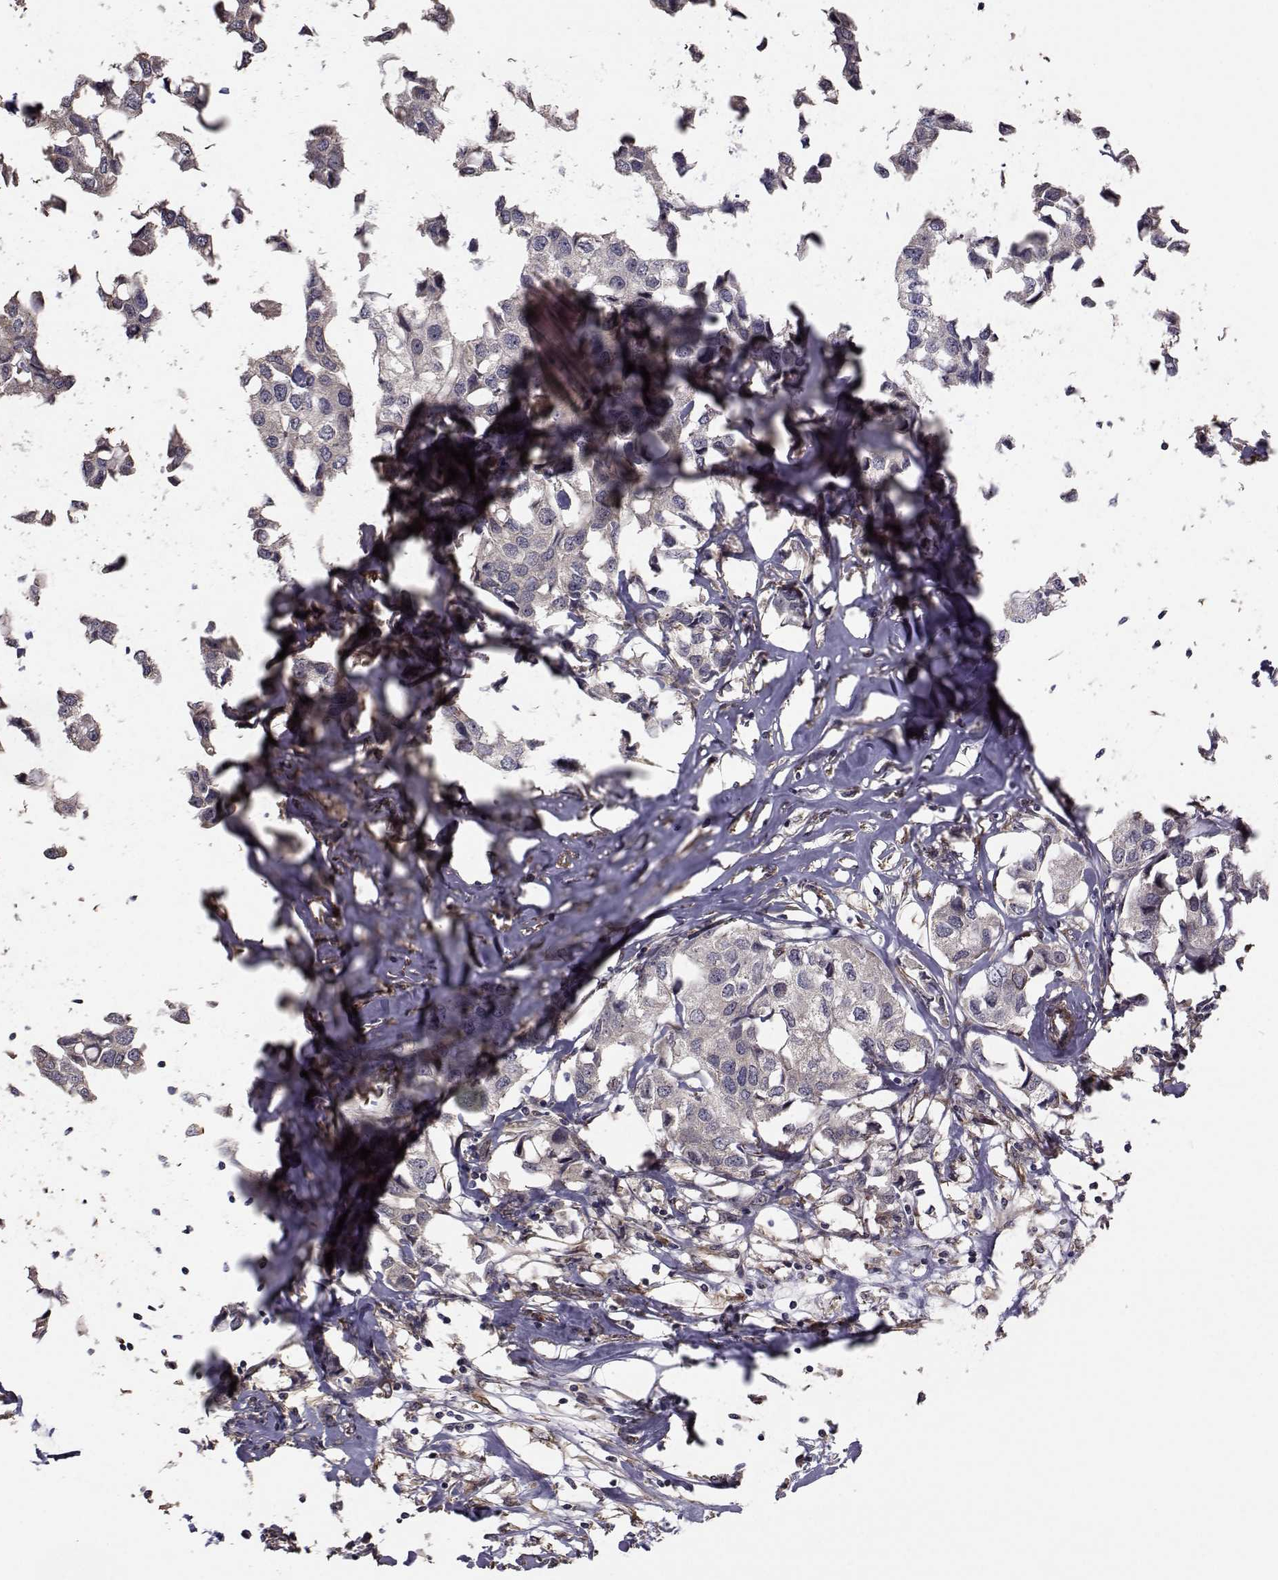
{"staining": {"intensity": "negative", "quantity": "none", "location": "none"}, "tissue": "breast cancer", "cell_type": "Tumor cells", "image_type": "cancer", "snomed": [{"axis": "morphology", "description": "Duct carcinoma"}, {"axis": "topography", "description": "Breast"}], "caption": "Tumor cells are negative for brown protein staining in breast cancer. (Immunohistochemistry, brightfield microscopy, high magnification).", "gene": "TRIP10", "patient": {"sex": "female", "age": 80}}